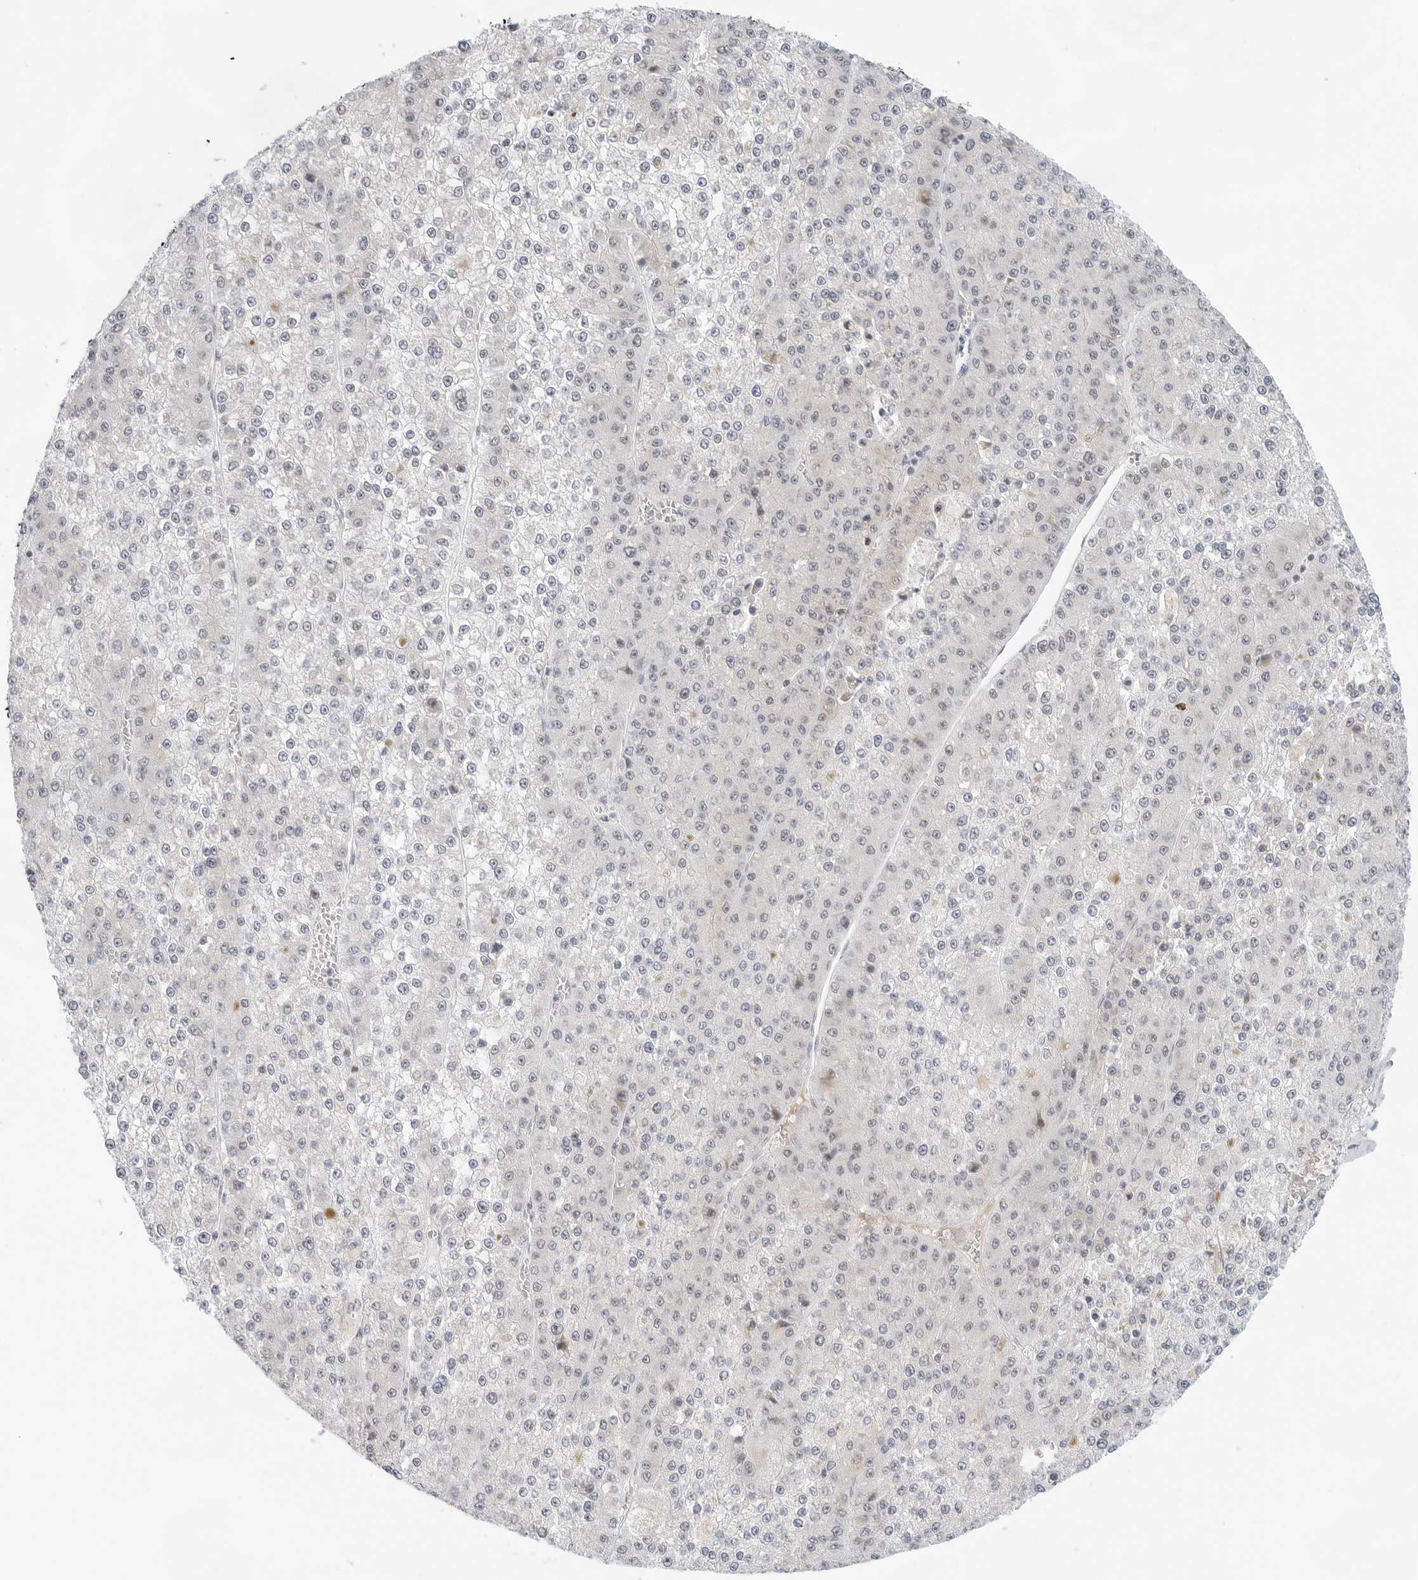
{"staining": {"intensity": "negative", "quantity": "none", "location": "none"}, "tissue": "liver cancer", "cell_type": "Tumor cells", "image_type": "cancer", "snomed": [{"axis": "morphology", "description": "Carcinoma, Hepatocellular, NOS"}, {"axis": "topography", "description": "Liver"}], "caption": "This is a image of immunohistochemistry (IHC) staining of liver cancer, which shows no expression in tumor cells.", "gene": "TSEN2", "patient": {"sex": "female", "age": 73}}